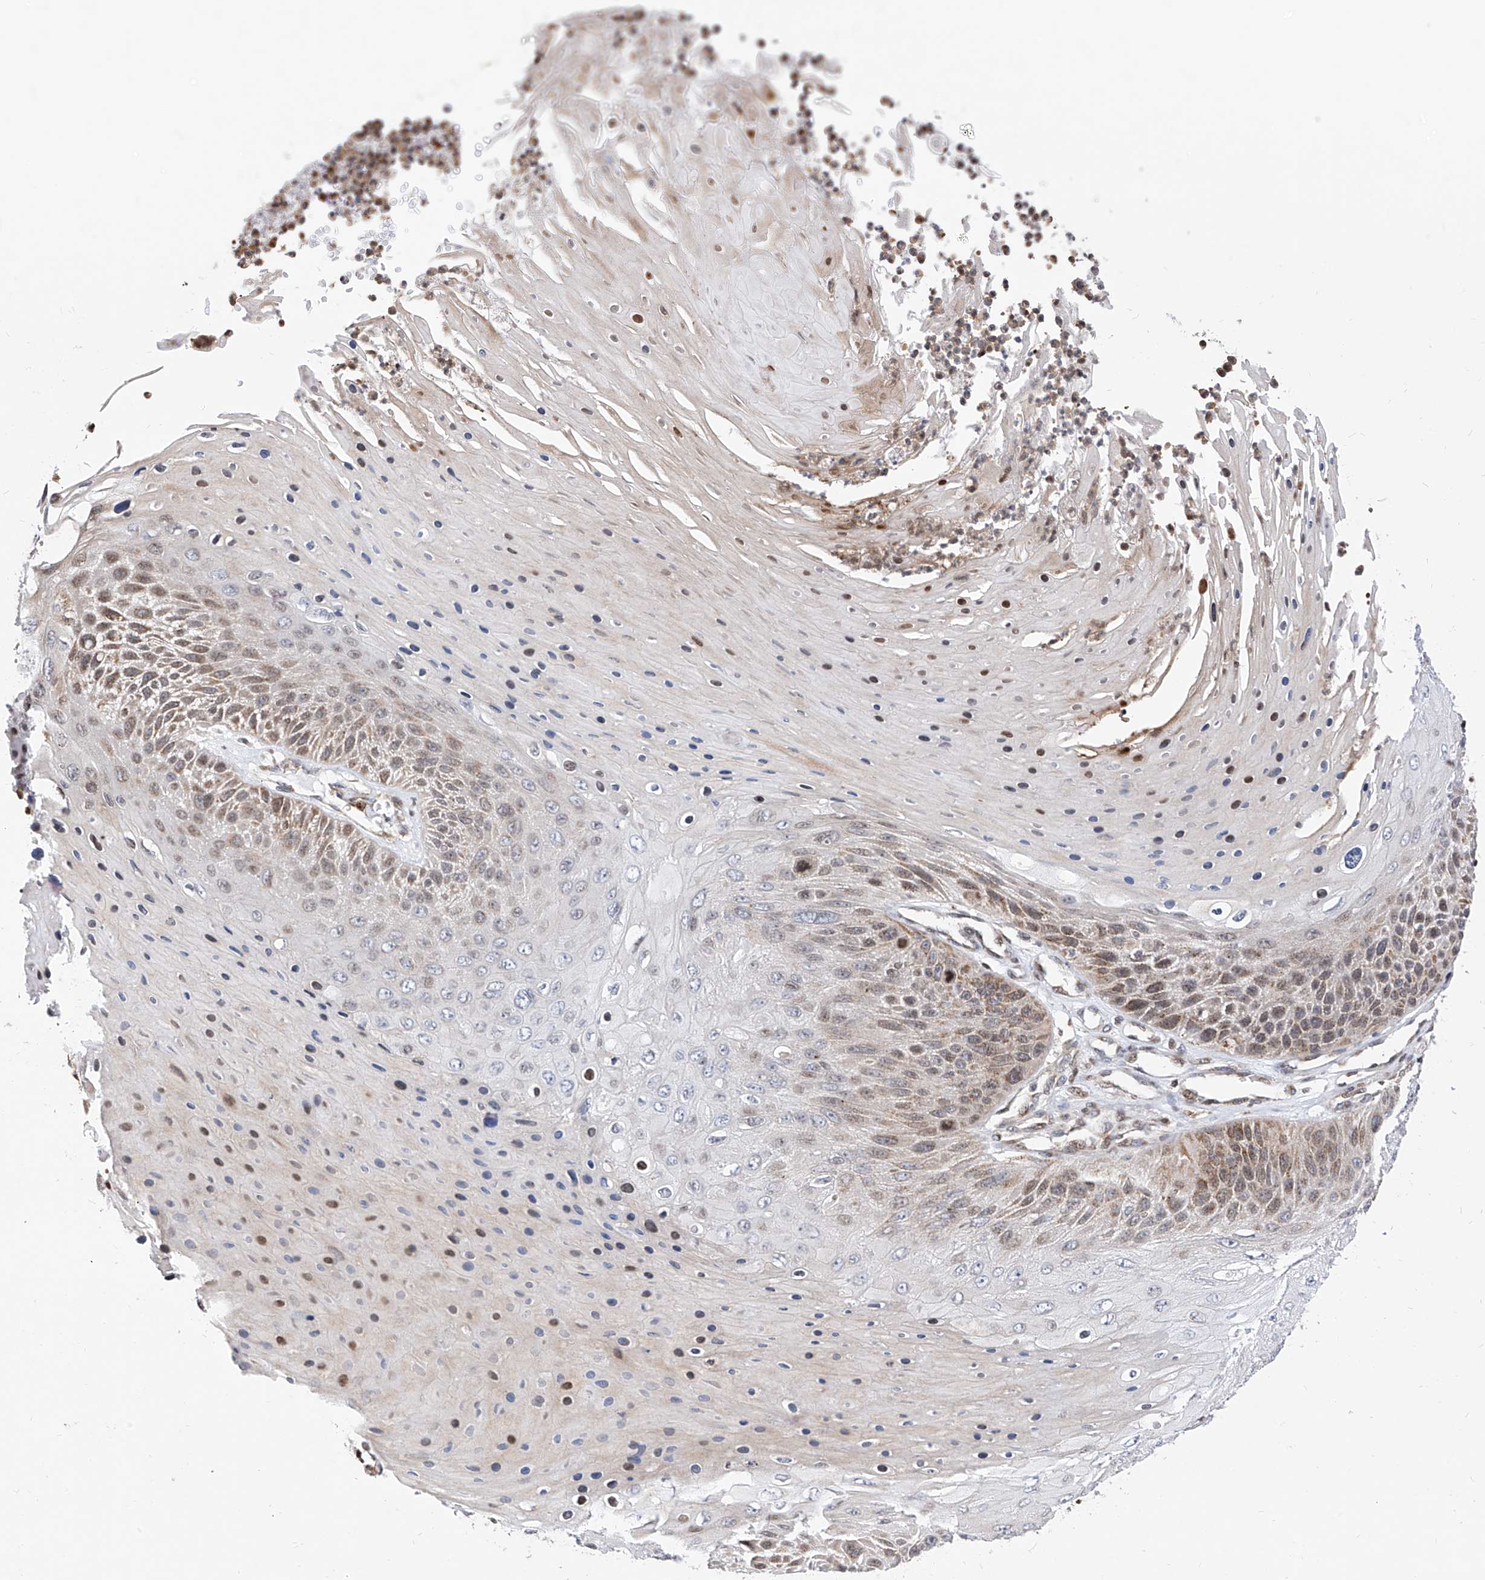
{"staining": {"intensity": "weak", "quantity": ">75%", "location": "cytoplasmic/membranous"}, "tissue": "skin cancer", "cell_type": "Tumor cells", "image_type": "cancer", "snomed": [{"axis": "morphology", "description": "Squamous cell carcinoma, NOS"}, {"axis": "topography", "description": "Skin"}], "caption": "Approximately >75% of tumor cells in skin squamous cell carcinoma exhibit weak cytoplasmic/membranous protein positivity as visualized by brown immunohistochemical staining.", "gene": "TTLL8", "patient": {"sex": "female", "age": 88}}